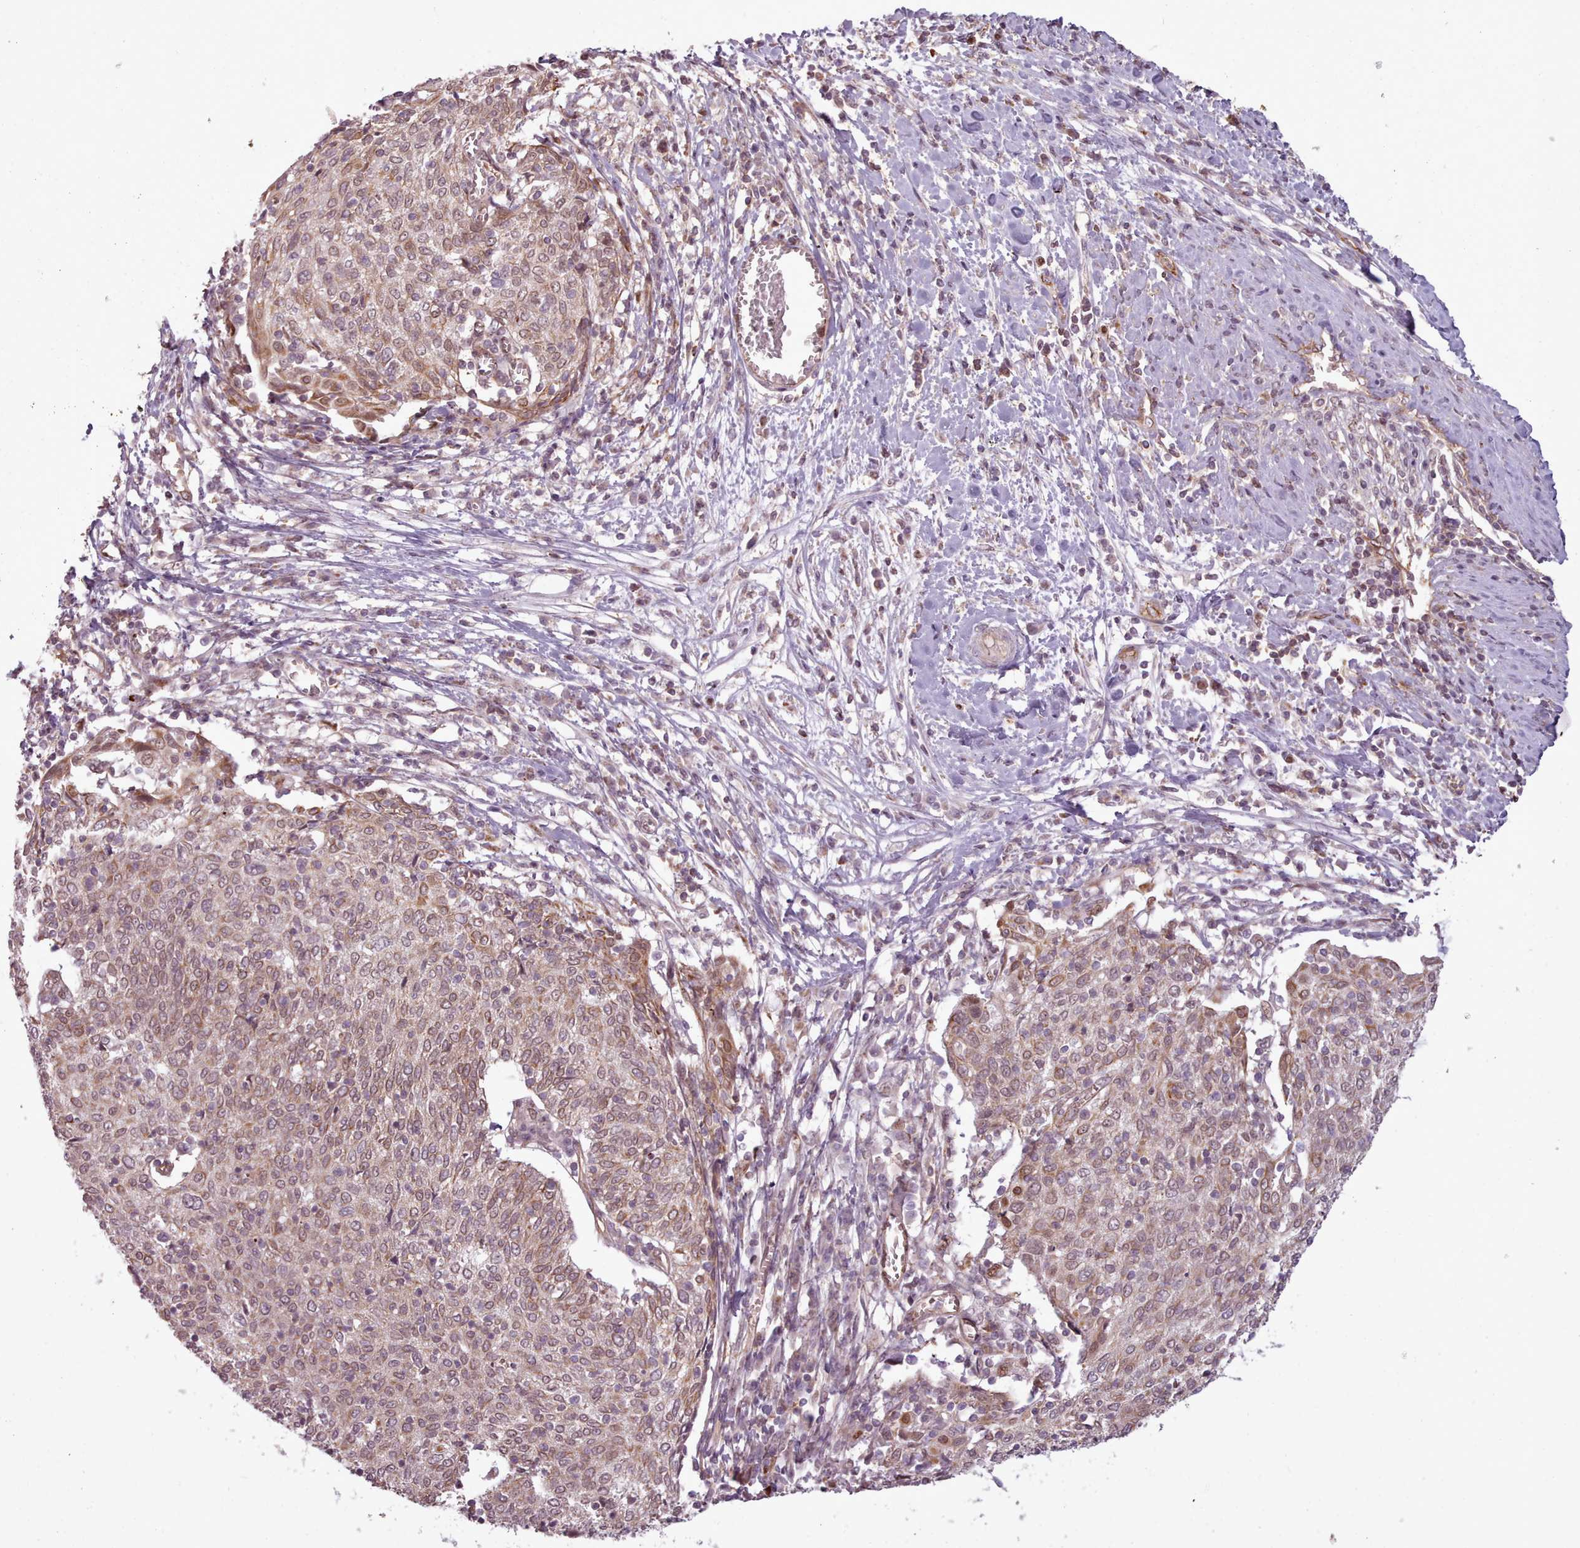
{"staining": {"intensity": "weak", "quantity": "<25%", "location": "cytoplasmic/membranous"}, "tissue": "cervical cancer", "cell_type": "Tumor cells", "image_type": "cancer", "snomed": [{"axis": "morphology", "description": "Squamous cell carcinoma, NOS"}, {"axis": "topography", "description": "Cervix"}], "caption": "Immunohistochemical staining of human squamous cell carcinoma (cervical) reveals no significant positivity in tumor cells.", "gene": "ZMYM4", "patient": {"sex": "female", "age": 52}}